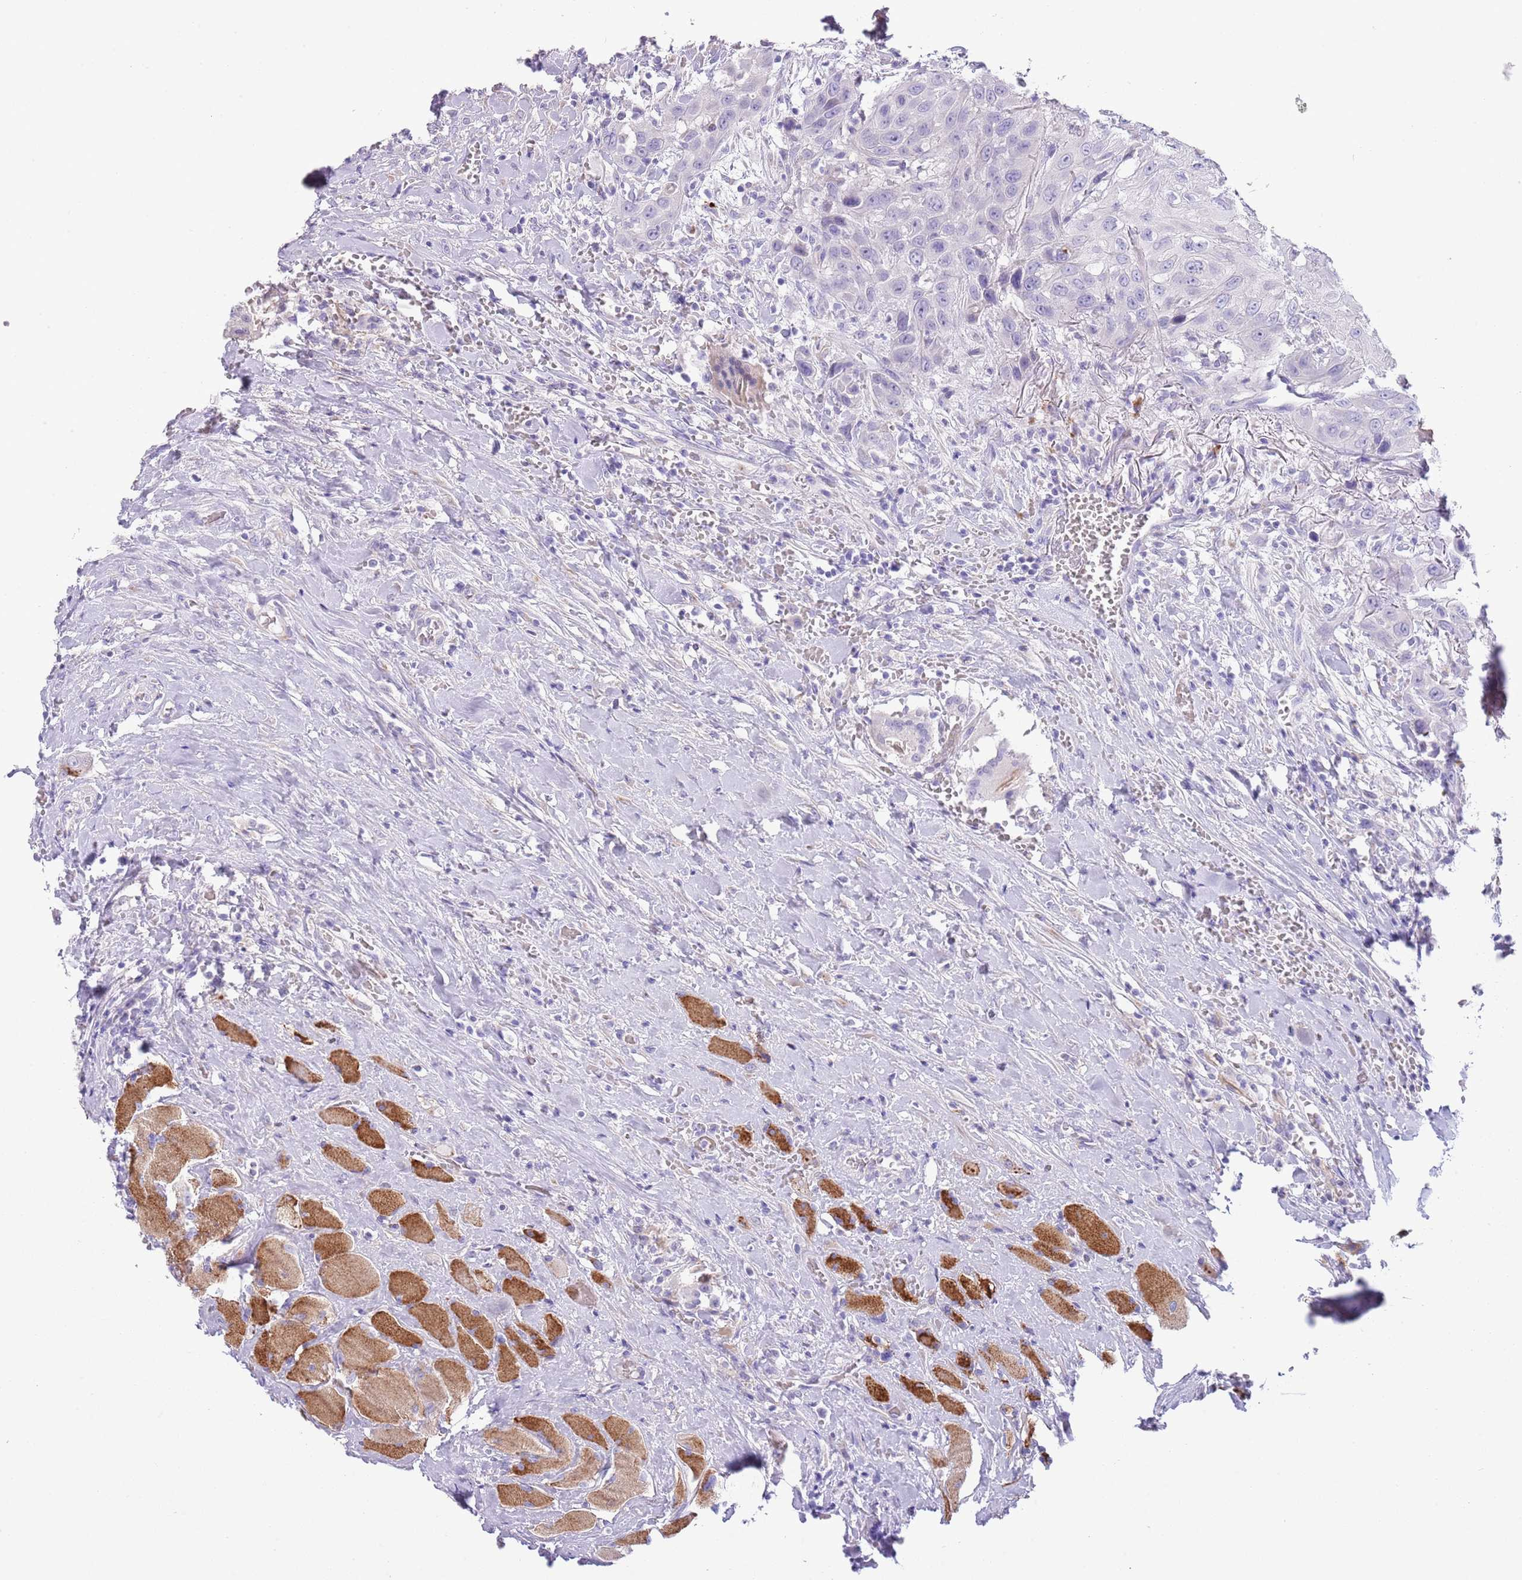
{"staining": {"intensity": "negative", "quantity": "none", "location": "none"}, "tissue": "head and neck cancer", "cell_type": "Tumor cells", "image_type": "cancer", "snomed": [{"axis": "morphology", "description": "Squamous cell carcinoma, NOS"}, {"axis": "topography", "description": "Head-Neck"}], "caption": "A photomicrograph of head and neck cancer (squamous cell carcinoma) stained for a protein reveals no brown staining in tumor cells.", "gene": "ABHD17C", "patient": {"sex": "male", "age": 81}}